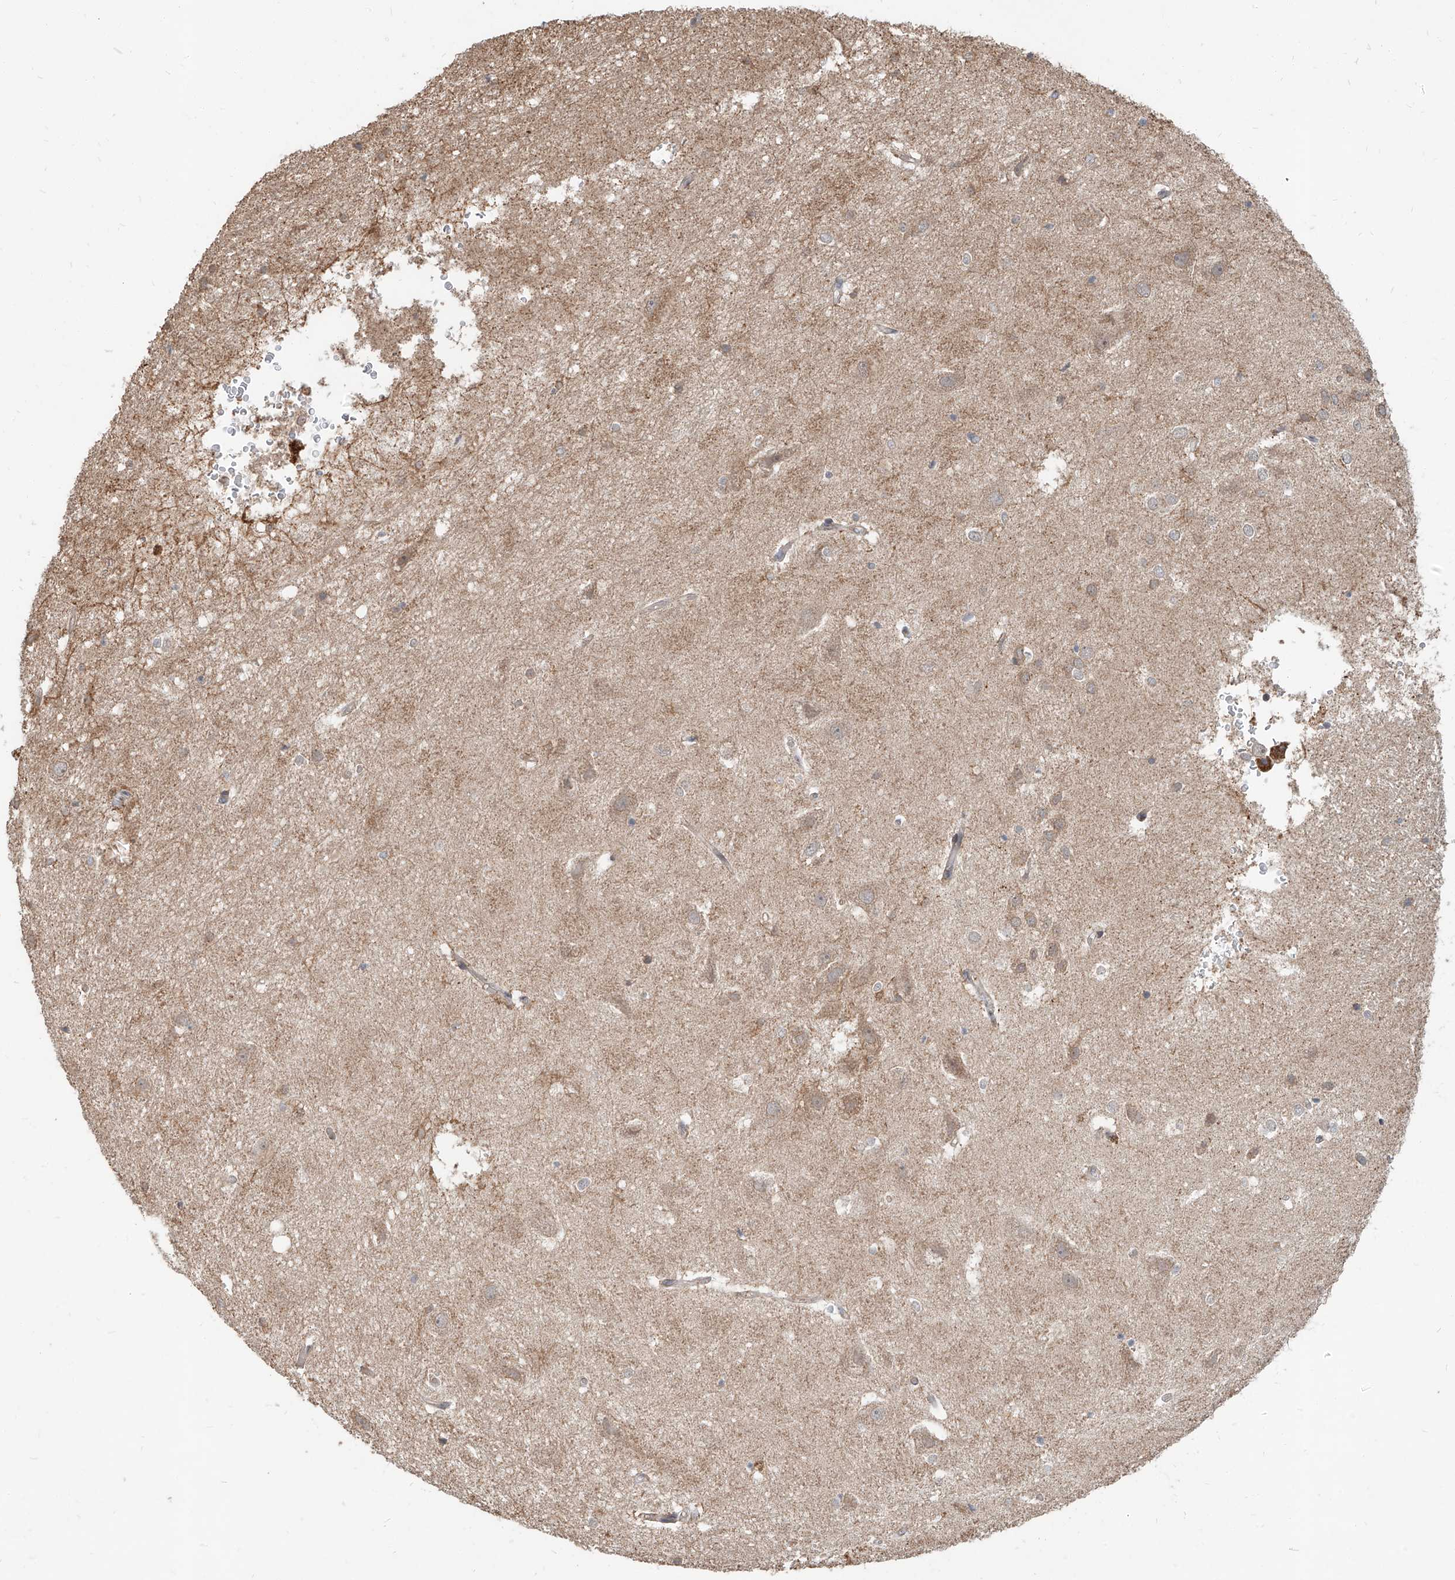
{"staining": {"intensity": "weak", "quantity": "<25%", "location": "cytoplasmic/membranous"}, "tissue": "hippocampus", "cell_type": "Glial cells", "image_type": "normal", "snomed": [{"axis": "morphology", "description": "Normal tissue, NOS"}, {"axis": "topography", "description": "Hippocampus"}], "caption": "IHC histopathology image of benign human hippocampus stained for a protein (brown), which exhibits no expression in glial cells.", "gene": "STX19", "patient": {"sex": "female", "age": 52}}